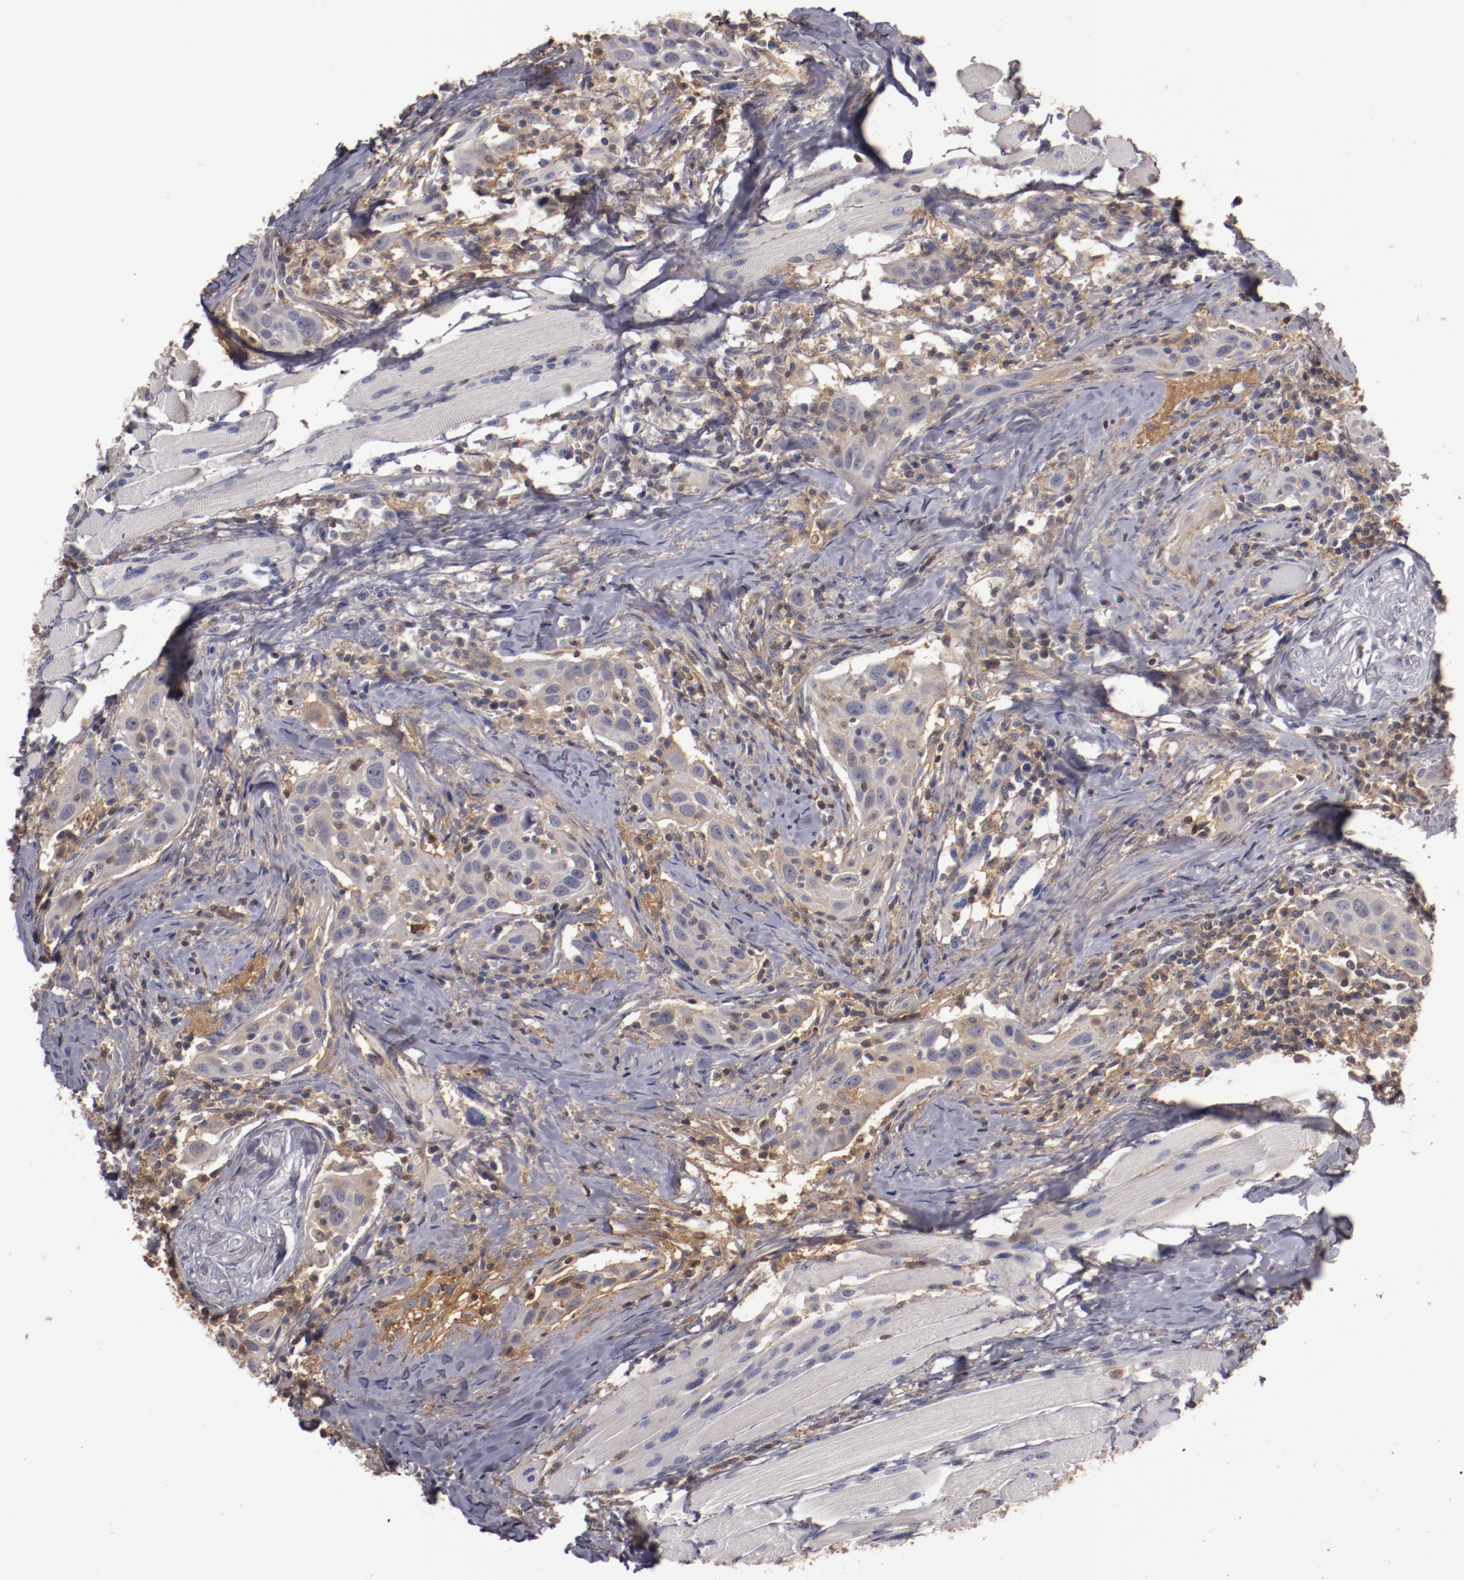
{"staining": {"intensity": "weak", "quantity": "<25%", "location": "cytoplasmic/membranous"}, "tissue": "head and neck cancer", "cell_type": "Tumor cells", "image_type": "cancer", "snomed": [{"axis": "morphology", "description": "Squamous cell carcinoma, NOS"}, {"axis": "topography", "description": "Oral tissue"}, {"axis": "topography", "description": "Head-Neck"}], "caption": "Histopathology image shows no significant protein staining in tumor cells of squamous cell carcinoma (head and neck).", "gene": "MBL2", "patient": {"sex": "female", "age": 50}}